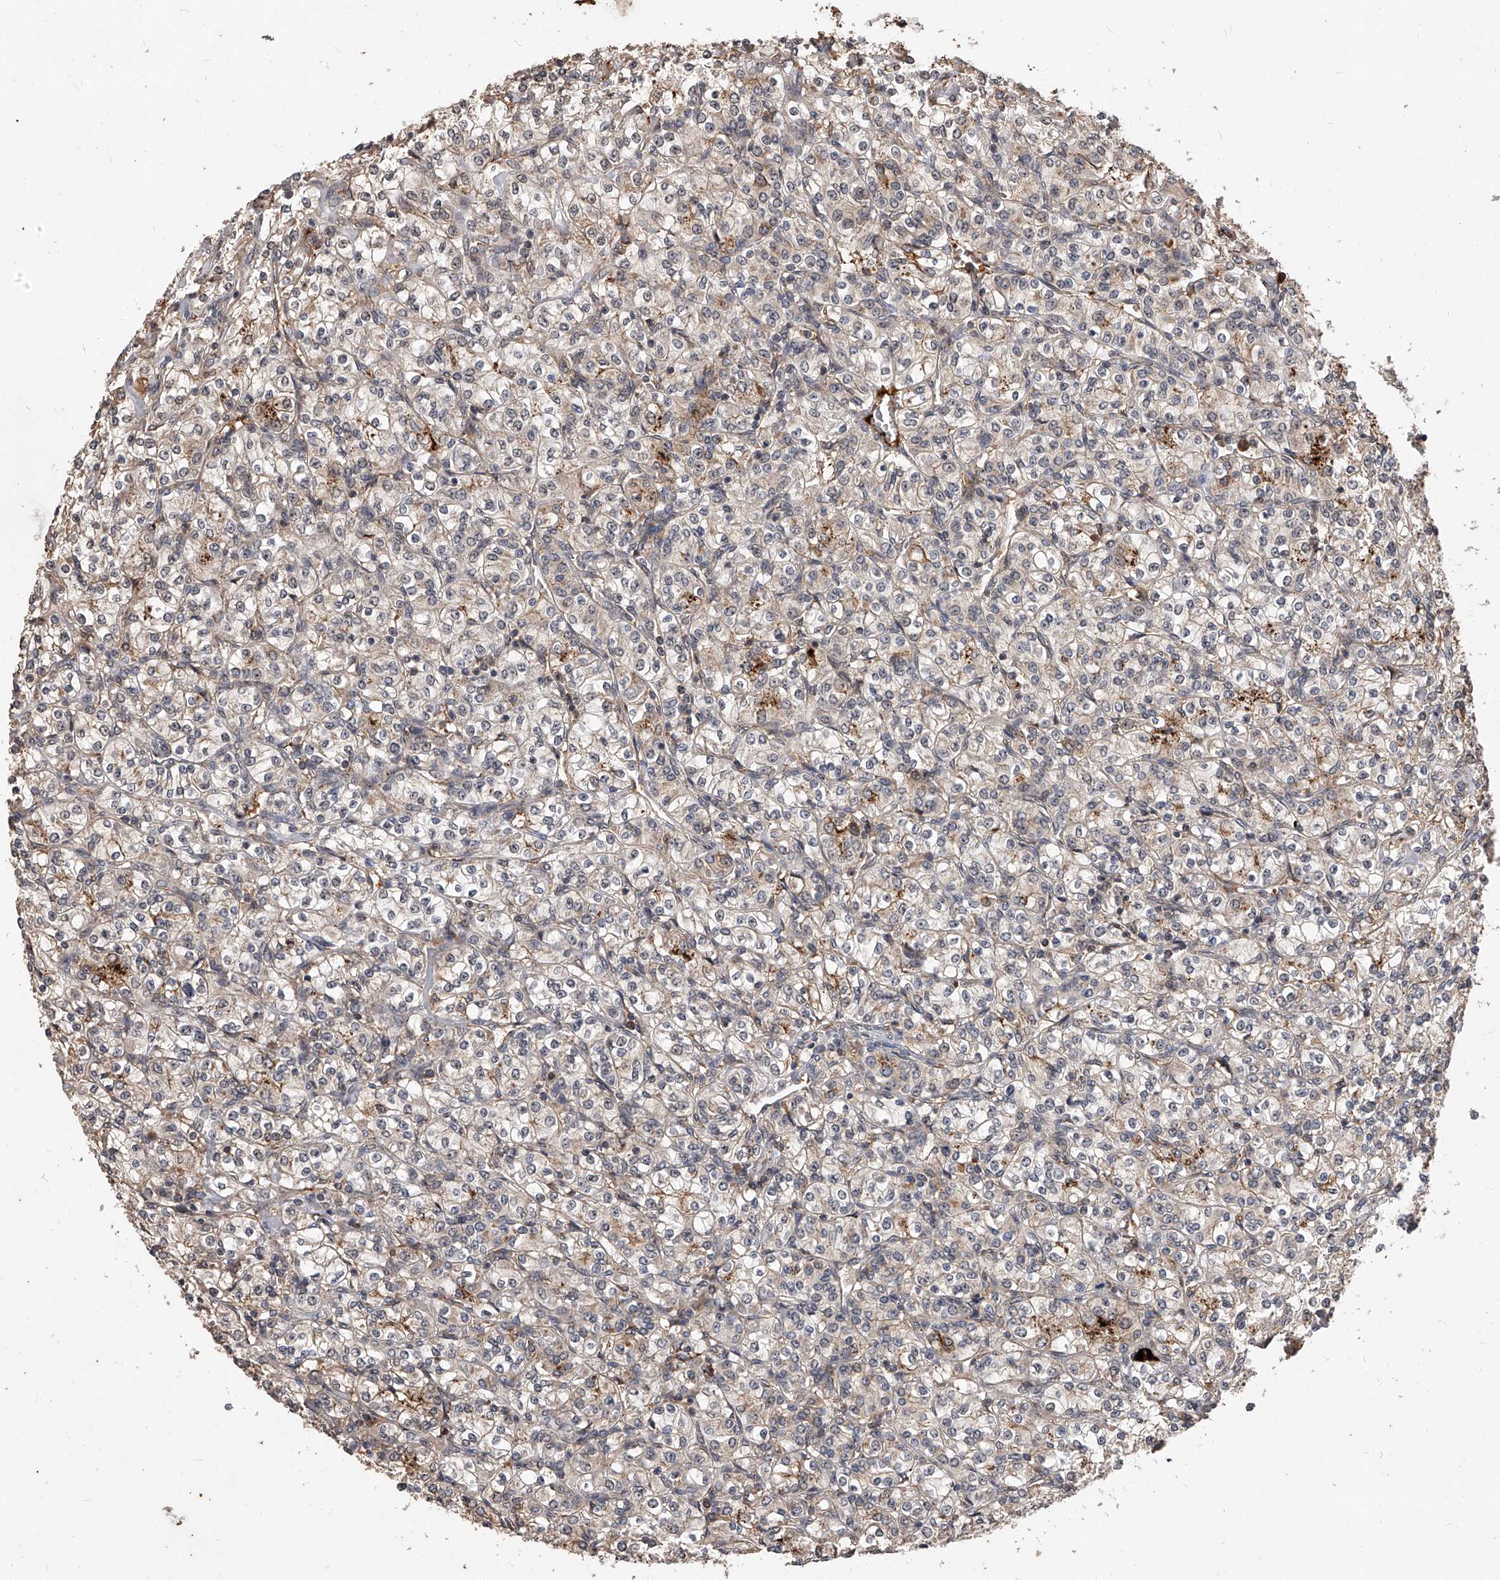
{"staining": {"intensity": "moderate", "quantity": "<25%", "location": "cytoplasmic/membranous"}, "tissue": "renal cancer", "cell_type": "Tumor cells", "image_type": "cancer", "snomed": [{"axis": "morphology", "description": "Adenocarcinoma, NOS"}, {"axis": "topography", "description": "Kidney"}], "caption": "The immunohistochemical stain labels moderate cytoplasmic/membranous expression in tumor cells of renal cancer (adenocarcinoma) tissue.", "gene": "CFAP410", "patient": {"sex": "male", "age": 77}}